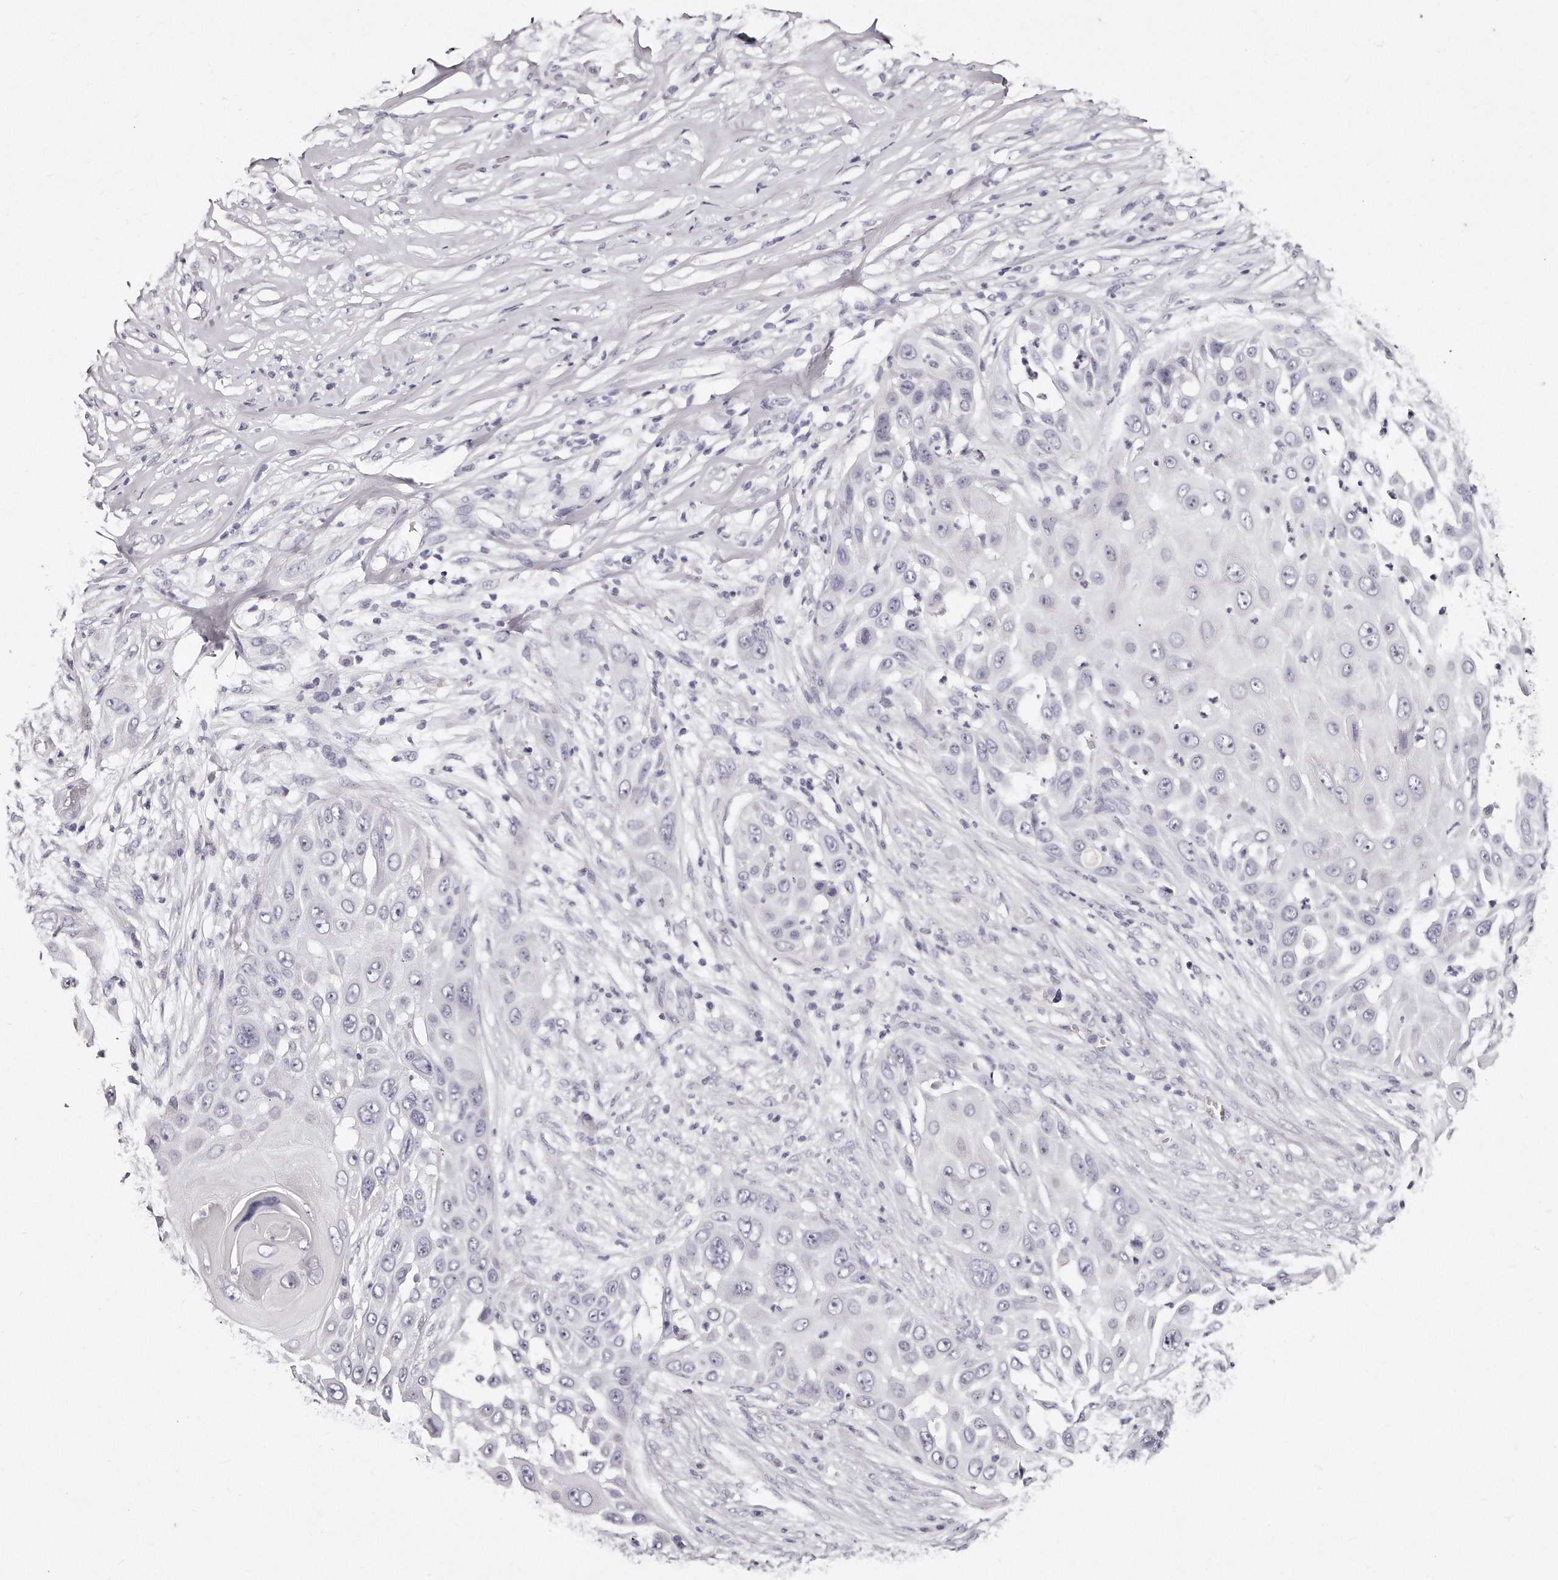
{"staining": {"intensity": "negative", "quantity": "none", "location": "none"}, "tissue": "skin cancer", "cell_type": "Tumor cells", "image_type": "cancer", "snomed": [{"axis": "morphology", "description": "Squamous cell carcinoma, NOS"}, {"axis": "topography", "description": "Skin"}], "caption": "There is no significant positivity in tumor cells of squamous cell carcinoma (skin). (DAB (3,3'-diaminobenzidine) immunohistochemistry (IHC) visualized using brightfield microscopy, high magnification).", "gene": "GDA", "patient": {"sex": "female", "age": 44}}